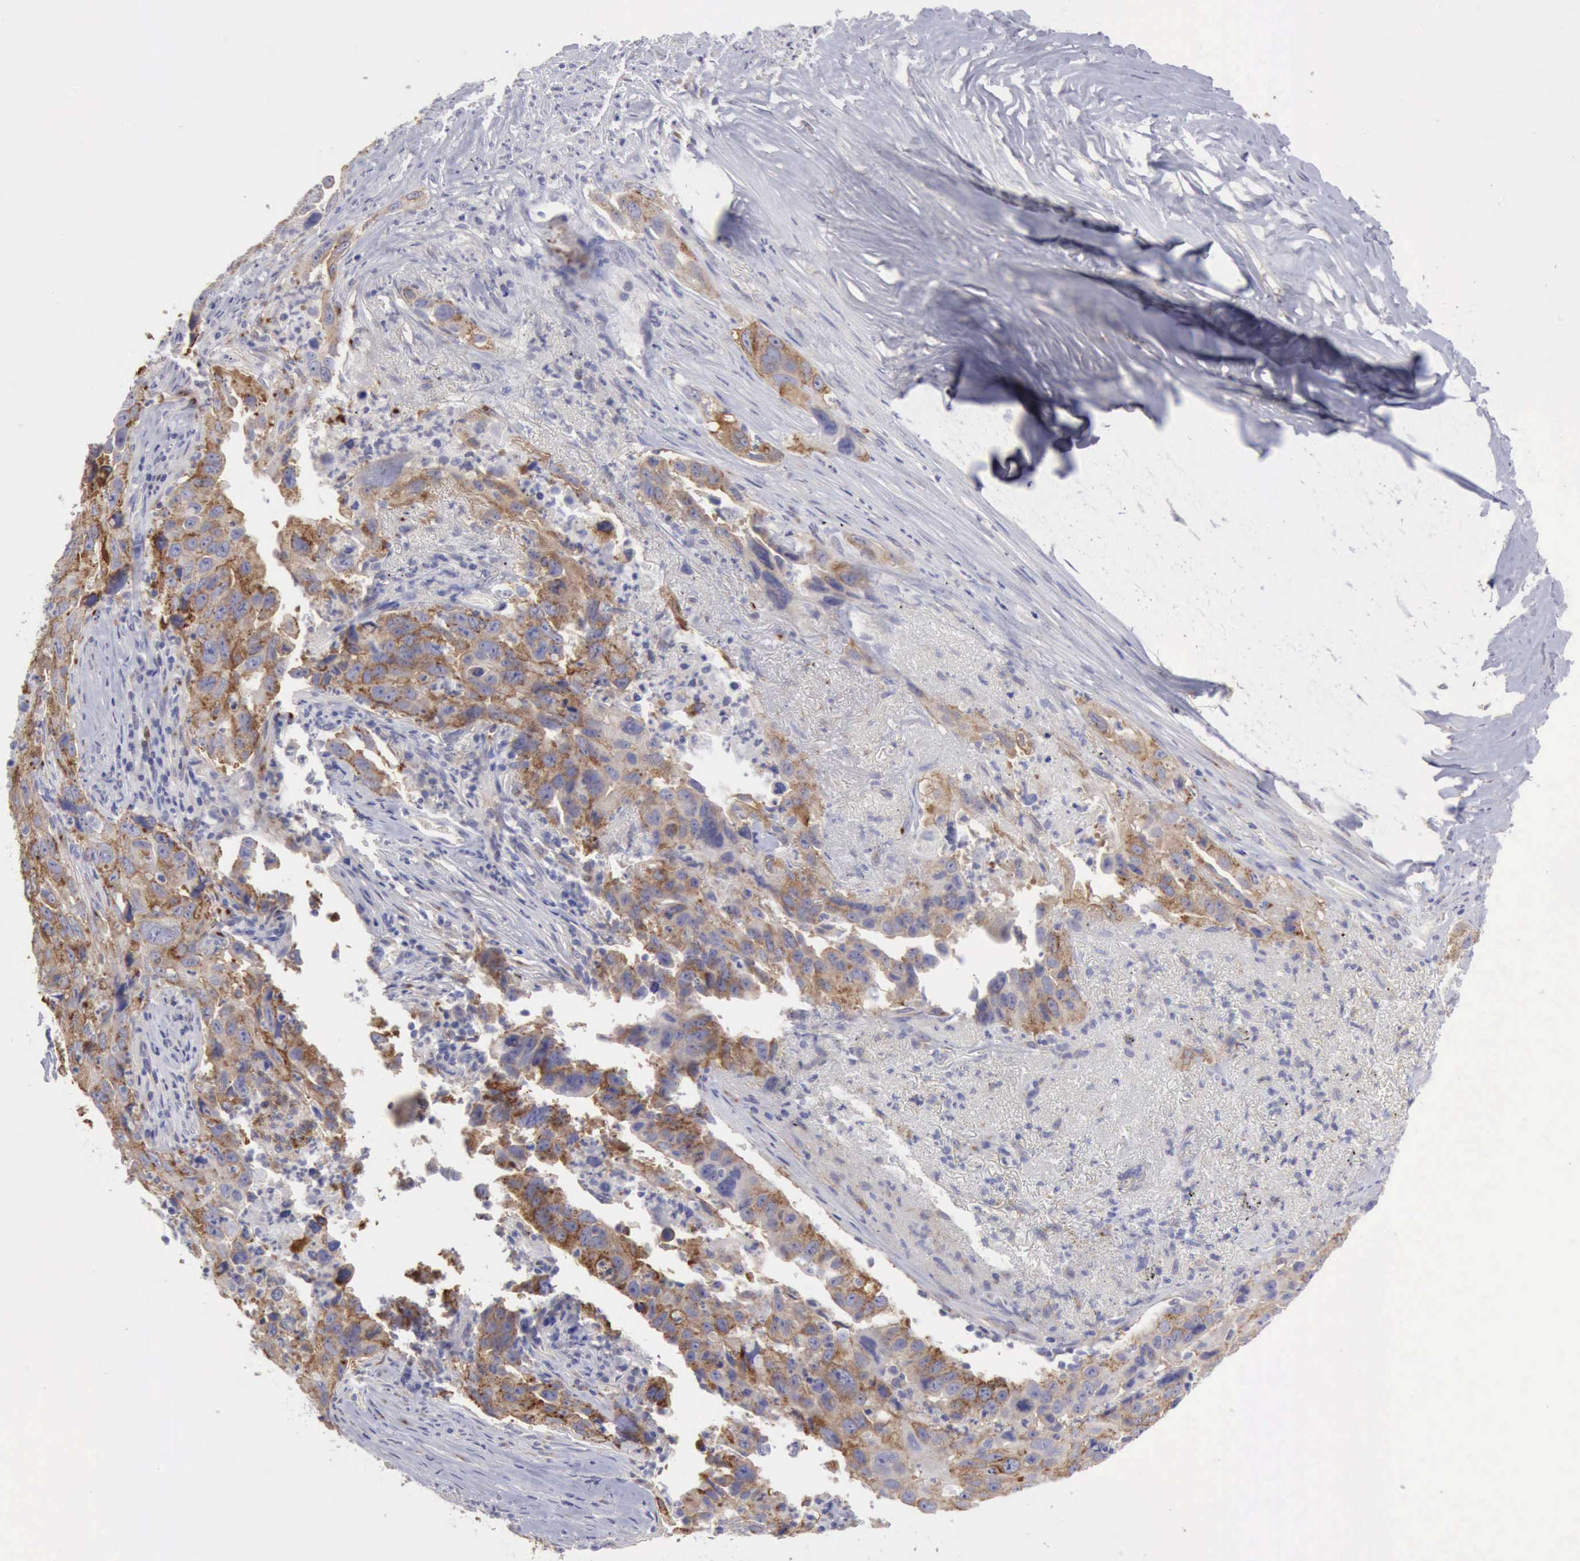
{"staining": {"intensity": "strong", "quantity": ">75%", "location": "cytoplasmic/membranous"}, "tissue": "lung cancer", "cell_type": "Tumor cells", "image_type": "cancer", "snomed": [{"axis": "morphology", "description": "Squamous cell carcinoma, NOS"}, {"axis": "topography", "description": "Lung"}], "caption": "The image exhibits immunohistochemical staining of lung cancer (squamous cell carcinoma). There is strong cytoplasmic/membranous positivity is present in approximately >75% of tumor cells.", "gene": "TFRC", "patient": {"sex": "male", "age": 64}}